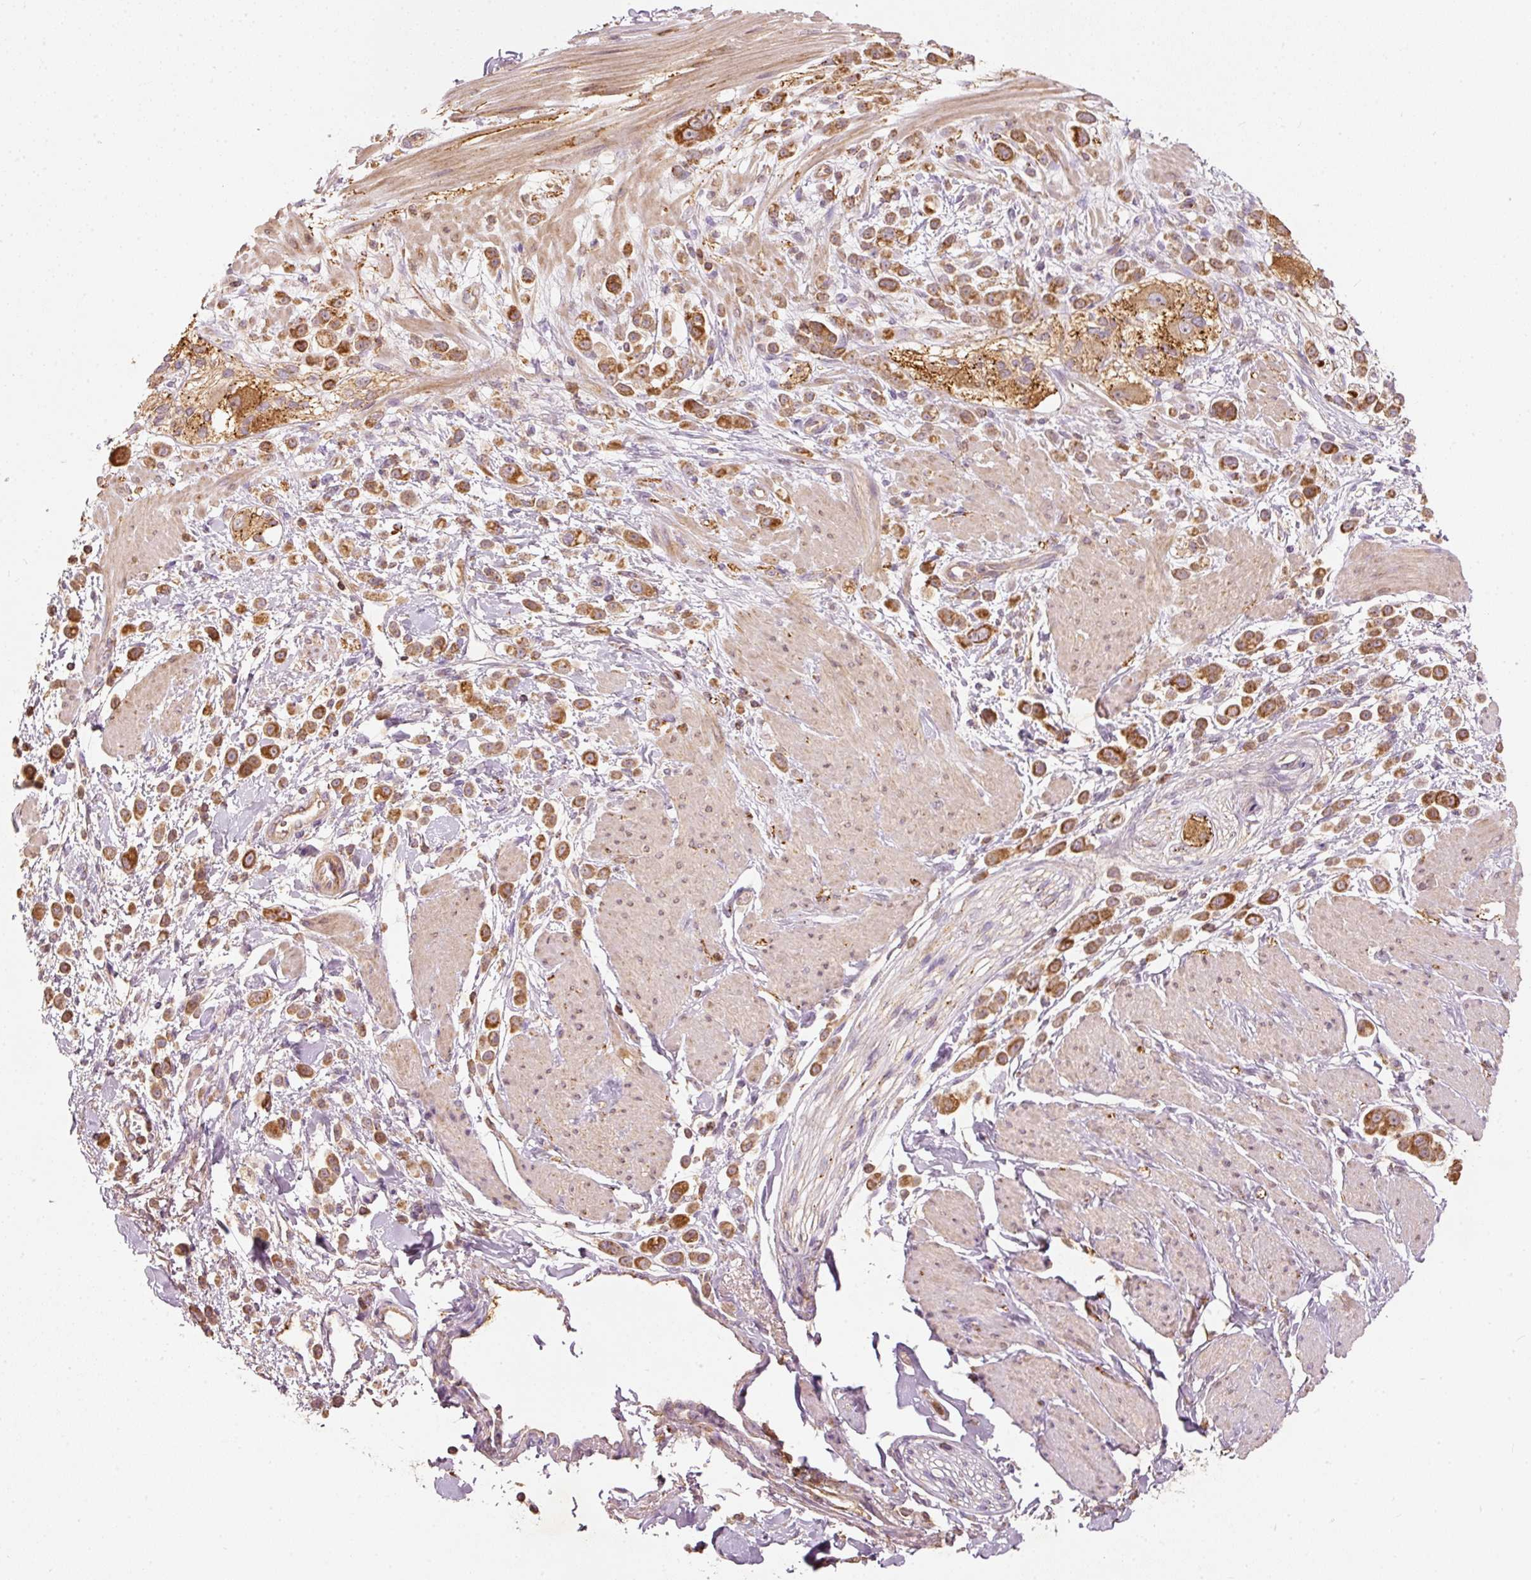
{"staining": {"intensity": "strong", "quantity": ">75%", "location": "cytoplasmic/membranous"}, "tissue": "pancreatic cancer", "cell_type": "Tumor cells", "image_type": "cancer", "snomed": [{"axis": "morphology", "description": "Normal tissue, NOS"}, {"axis": "morphology", "description": "Adenocarcinoma, NOS"}, {"axis": "topography", "description": "Pancreas"}], "caption": "Immunohistochemical staining of adenocarcinoma (pancreatic) exhibits high levels of strong cytoplasmic/membranous protein positivity in about >75% of tumor cells. (DAB IHC with brightfield microscopy, high magnification).", "gene": "PSENEN", "patient": {"sex": "female", "age": 64}}